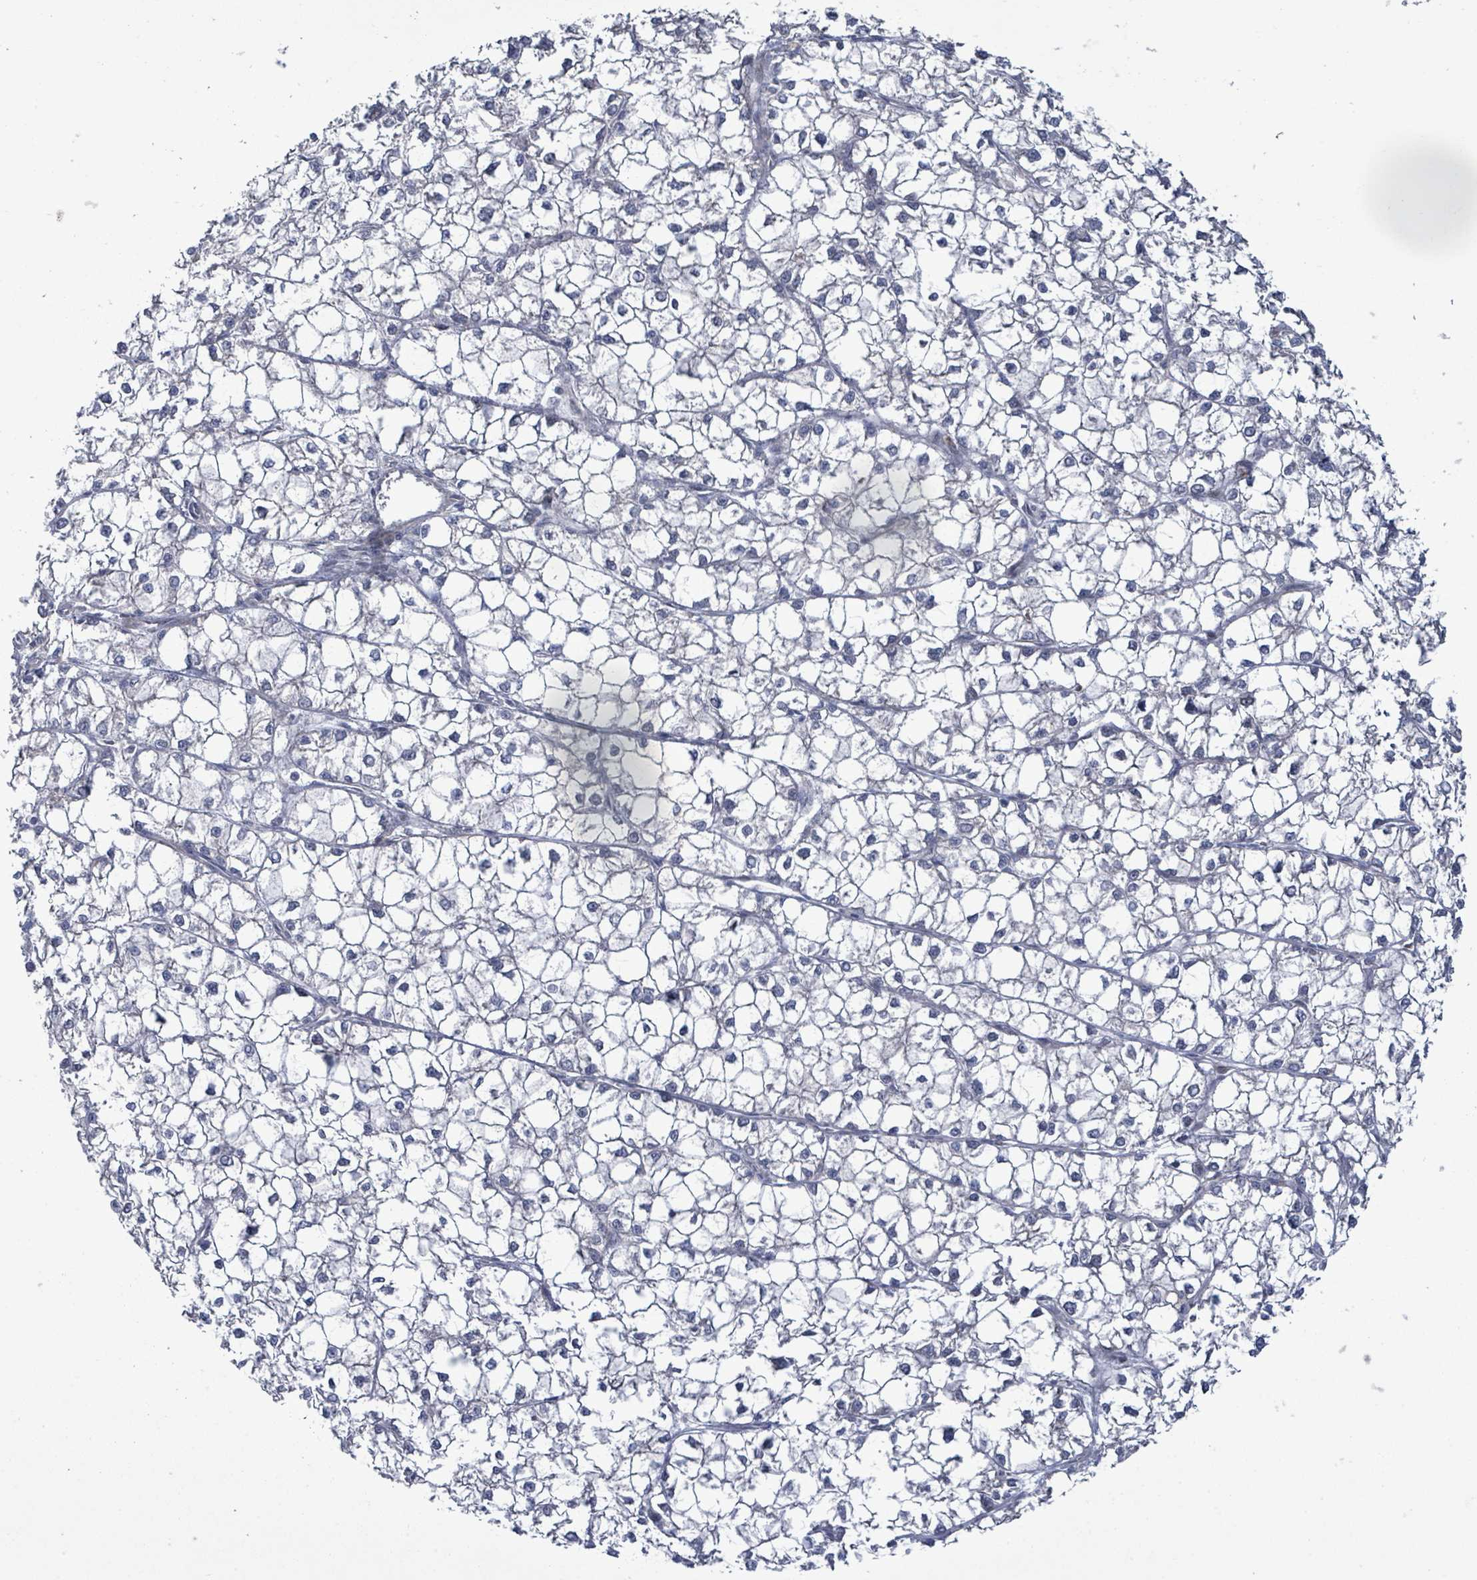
{"staining": {"intensity": "negative", "quantity": "none", "location": "none"}, "tissue": "liver cancer", "cell_type": "Tumor cells", "image_type": "cancer", "snomed": [{"axis": "morphology", "description": "Carcinoma, Hepatocellular, NOS"}, {"axis": "topography", "description": "Liver"}], "caption": "Liver cancer was stained to show a protein in brown. There is no significant staining in tumor cells. The staining was performed using DAB to visualize the protein expression in brown, while the nuclei were stained in blue with hematoxylin (Magnification: 20x).", "gene": "SLIT3", "patient": {"sex": "female", "age": 43}}